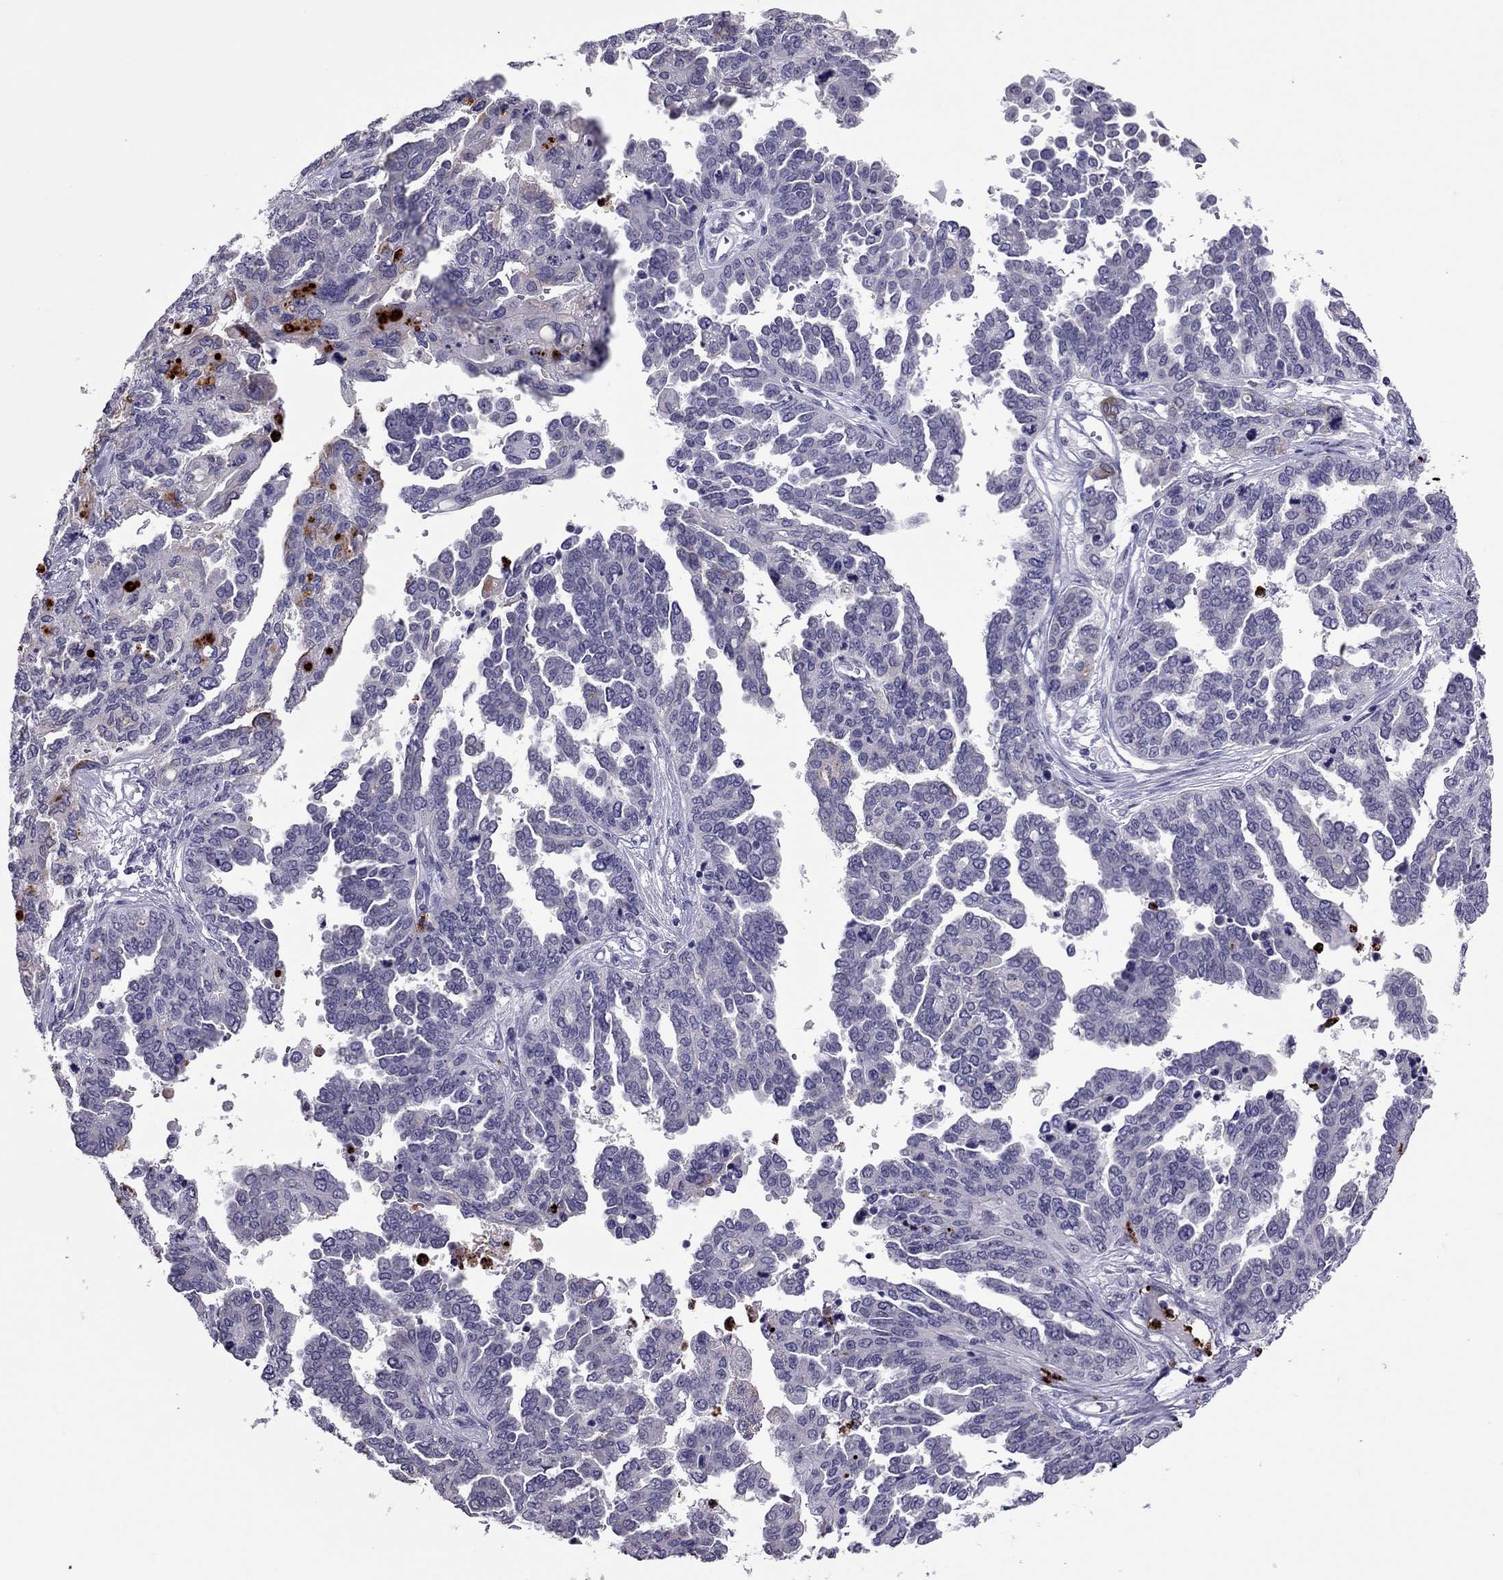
{"staining": {"intensity": "weak", "quantity": "<25%", "location": "cytoplasmic/membranous"}, "tissue": "ovarian cancer", "cell_type": "Tumor cells", "image_type": "cancer", "snomed": [{"axis": "morphology", "description": "Cystadenocarcinoma, serous, NOS"}, {"axis": "topography", "description": "Ovary"}], "caption": "There is no significant staining in tumor cells of ovarian cancer (serous cystadenocarcinoma).", "gene": "CCL27", "patient": {"sex": "female", "age": 53}}